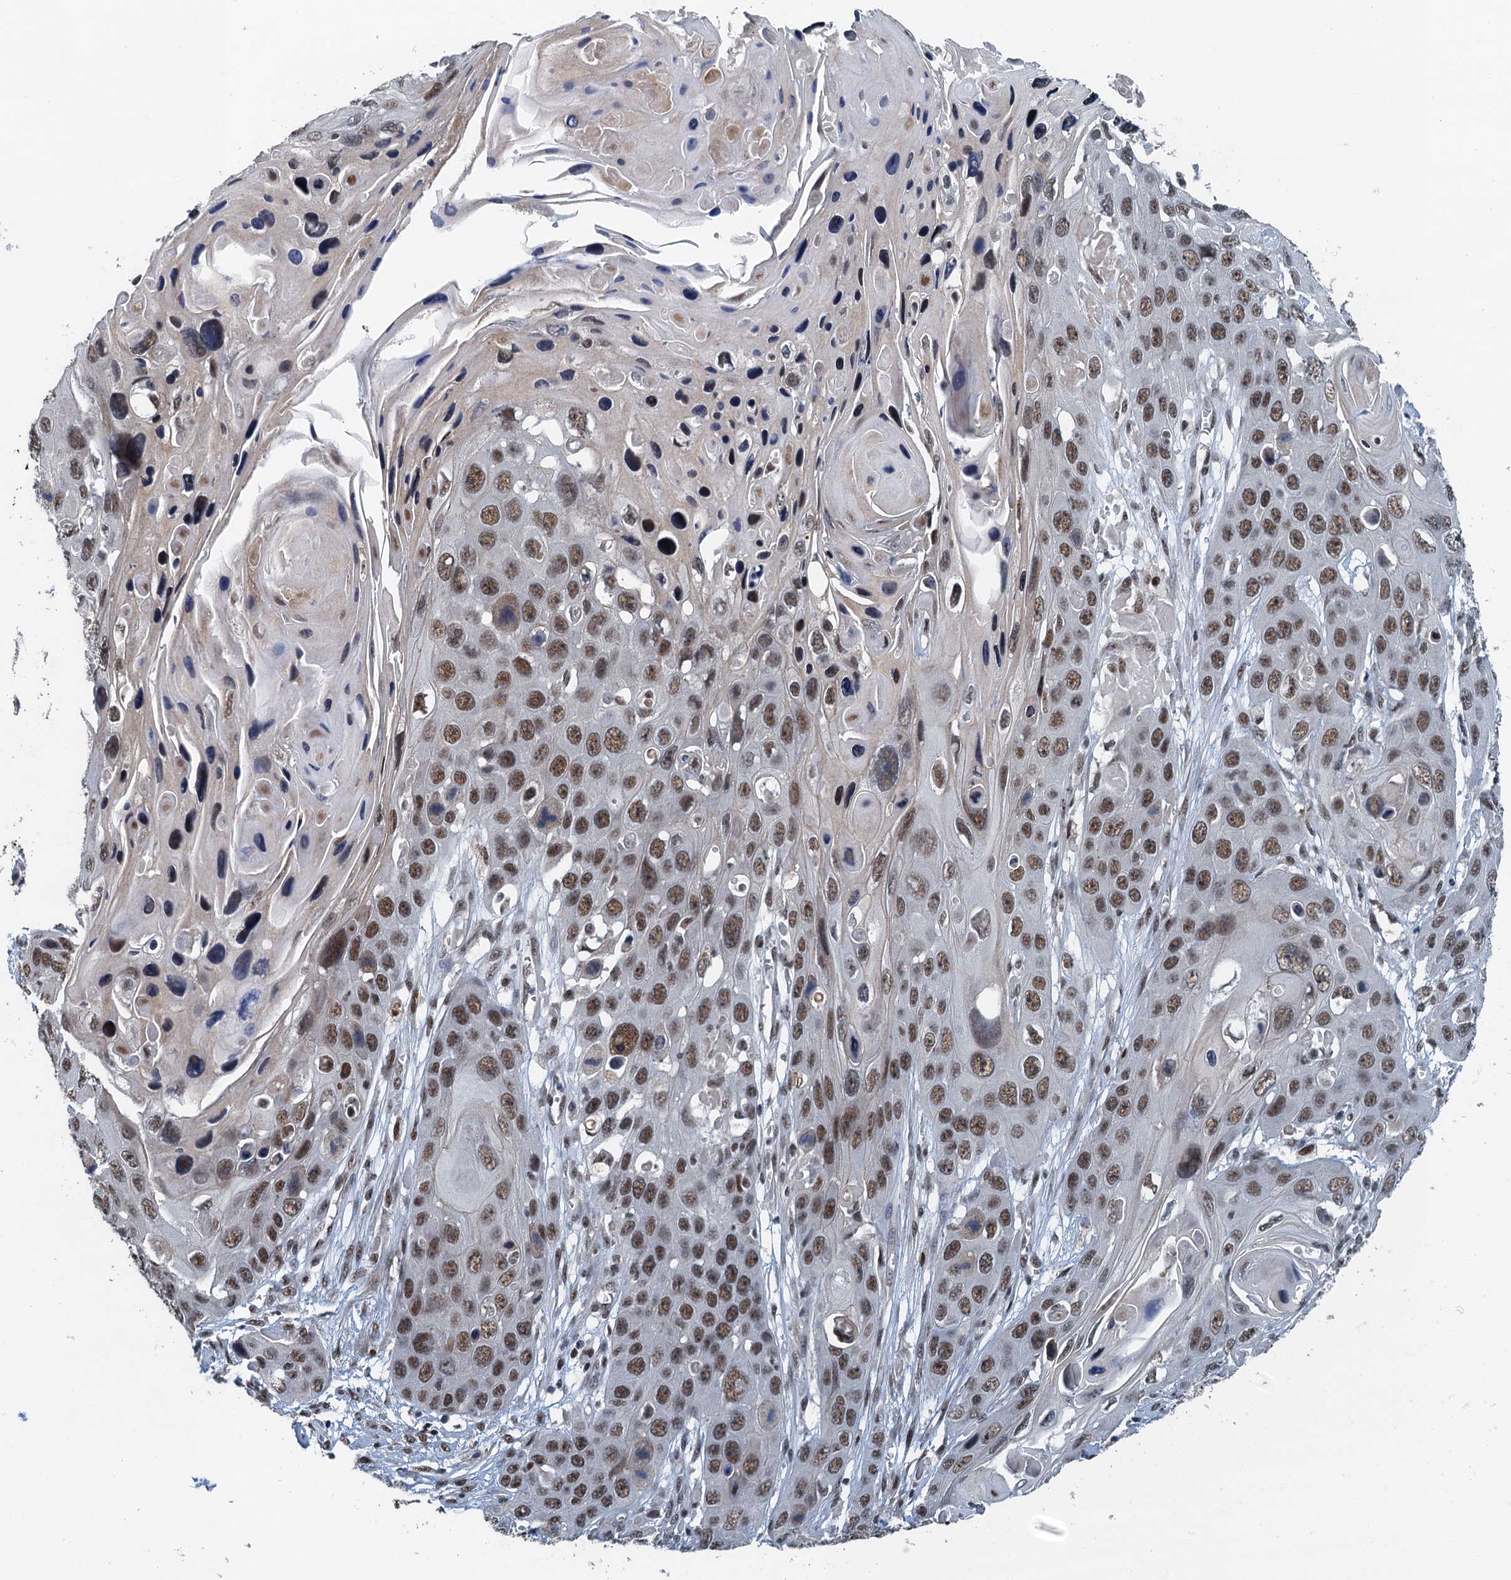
{"staining": {"intensity": "moderate", "quantity": ">75%", "location": "nuclear"}, "tissue": "skin cancer", "cell_type": "Tumor cells", "image_type": "cancer", "snomed": [{"axis": "morphology", "description": "Squamous cell carcinoma, NOS"}, {"axis": "topography", "description": "Skin"}], "caption": "Skin squamous cell carcinoma stained with immunohistochemistry shows moderate nuclear staining in approximately >75% of tumor cells.", "gene": "MTA3", "patient": {"sex": "male", "age": 55}}